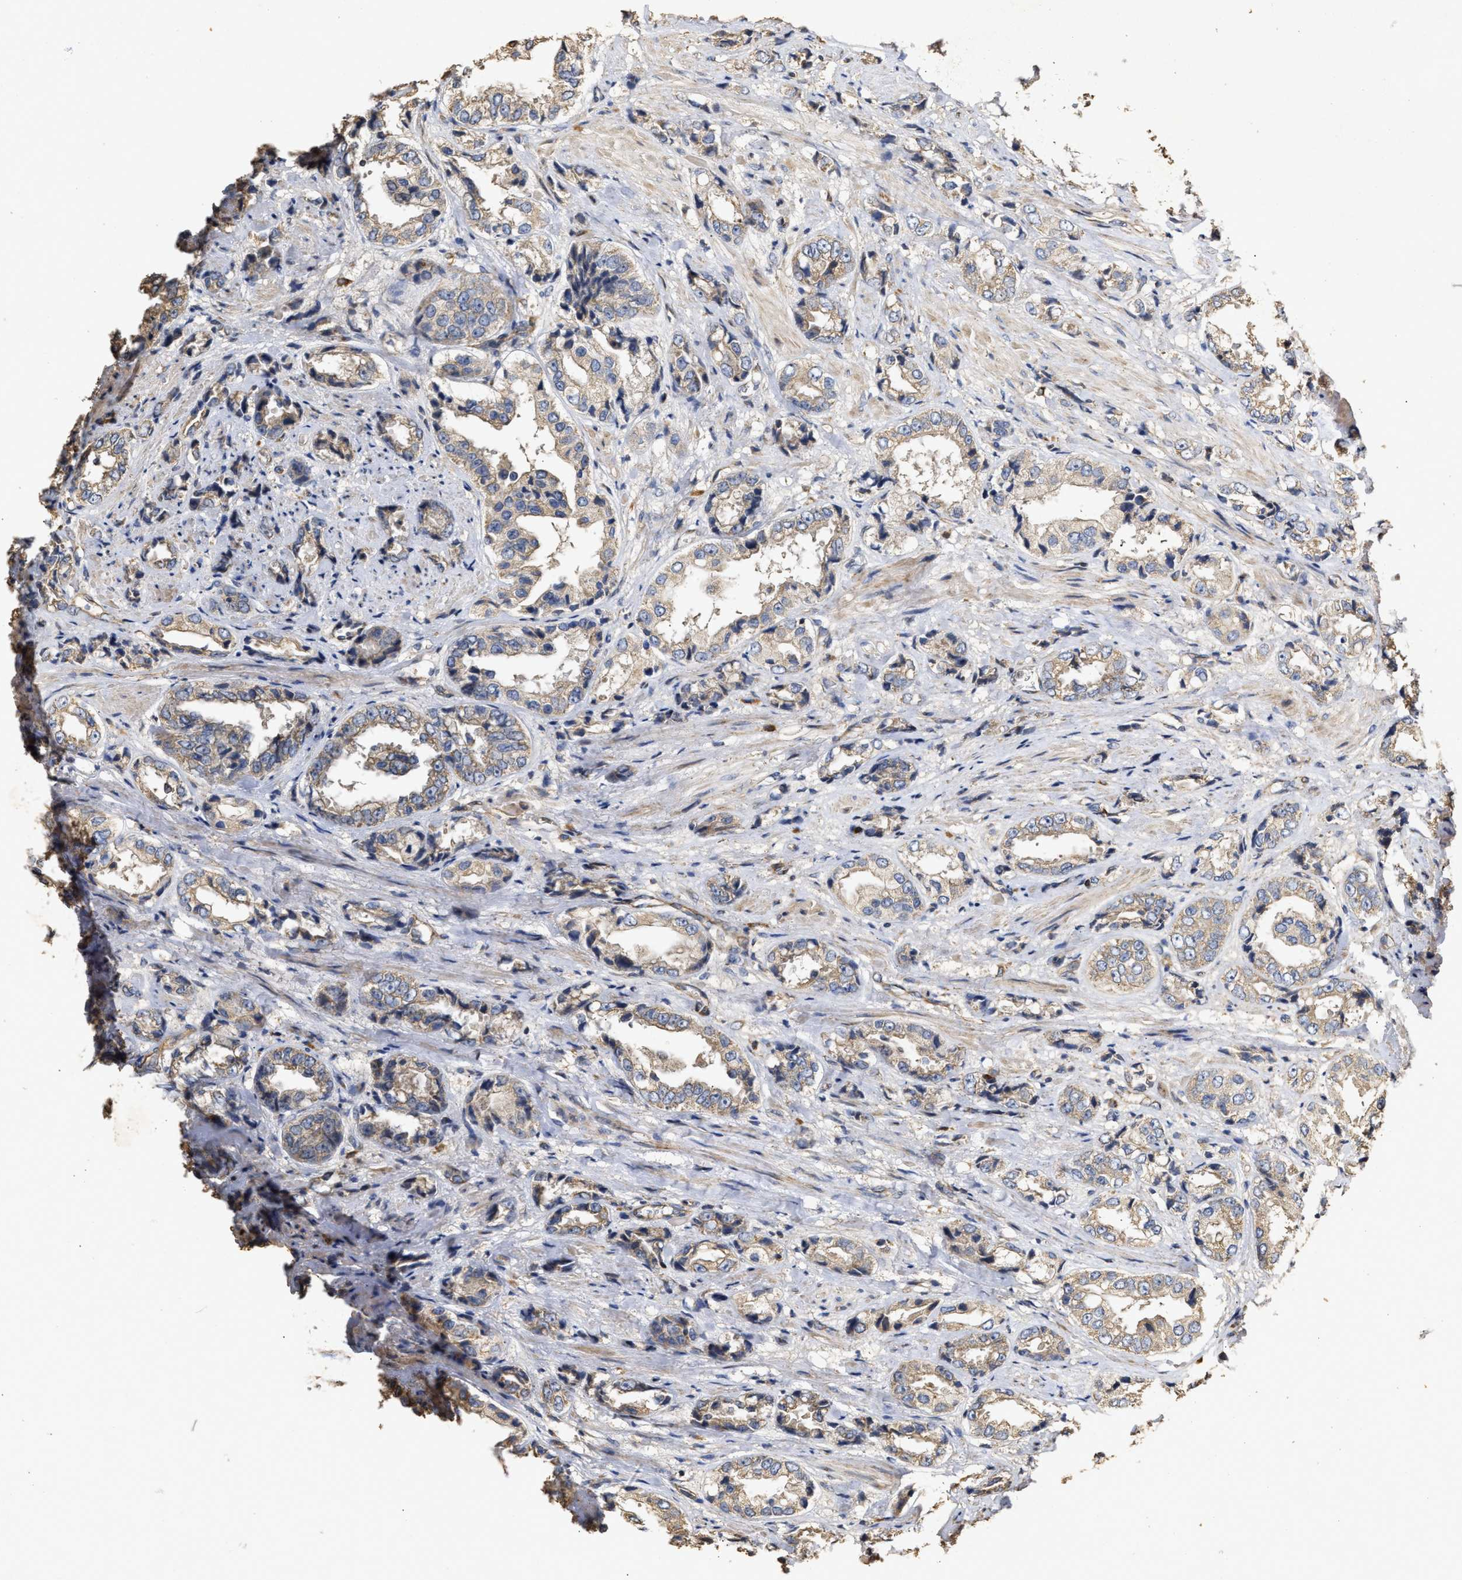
{"staining": {"intensity": "moderate", "quantity": ">75%", "location": "cytoplasmic/membranous"}, "tissue": "prostate cancer", "cell_type": "Tumor cells", "image_type": "cancer", "snomed": [{"axis": "morphology", "description": "Adenocarcinoma, High grade"}, {"axis": "topography", "description": "Prostate"}], "caption": "An IHC micrograph of neoplastic tissue is shown. Protein staining in brown labels moderate cytoplasmic/membranous positivity in prostate high-grade adenocarcinoma within tumor cells. The protein is stained brown, and the nuclei are stained in blue (DAB IHC with brightfield microscopy, high magnification).", "gene": "NAV1", "patient": {"sex": "male", "age": 61}}